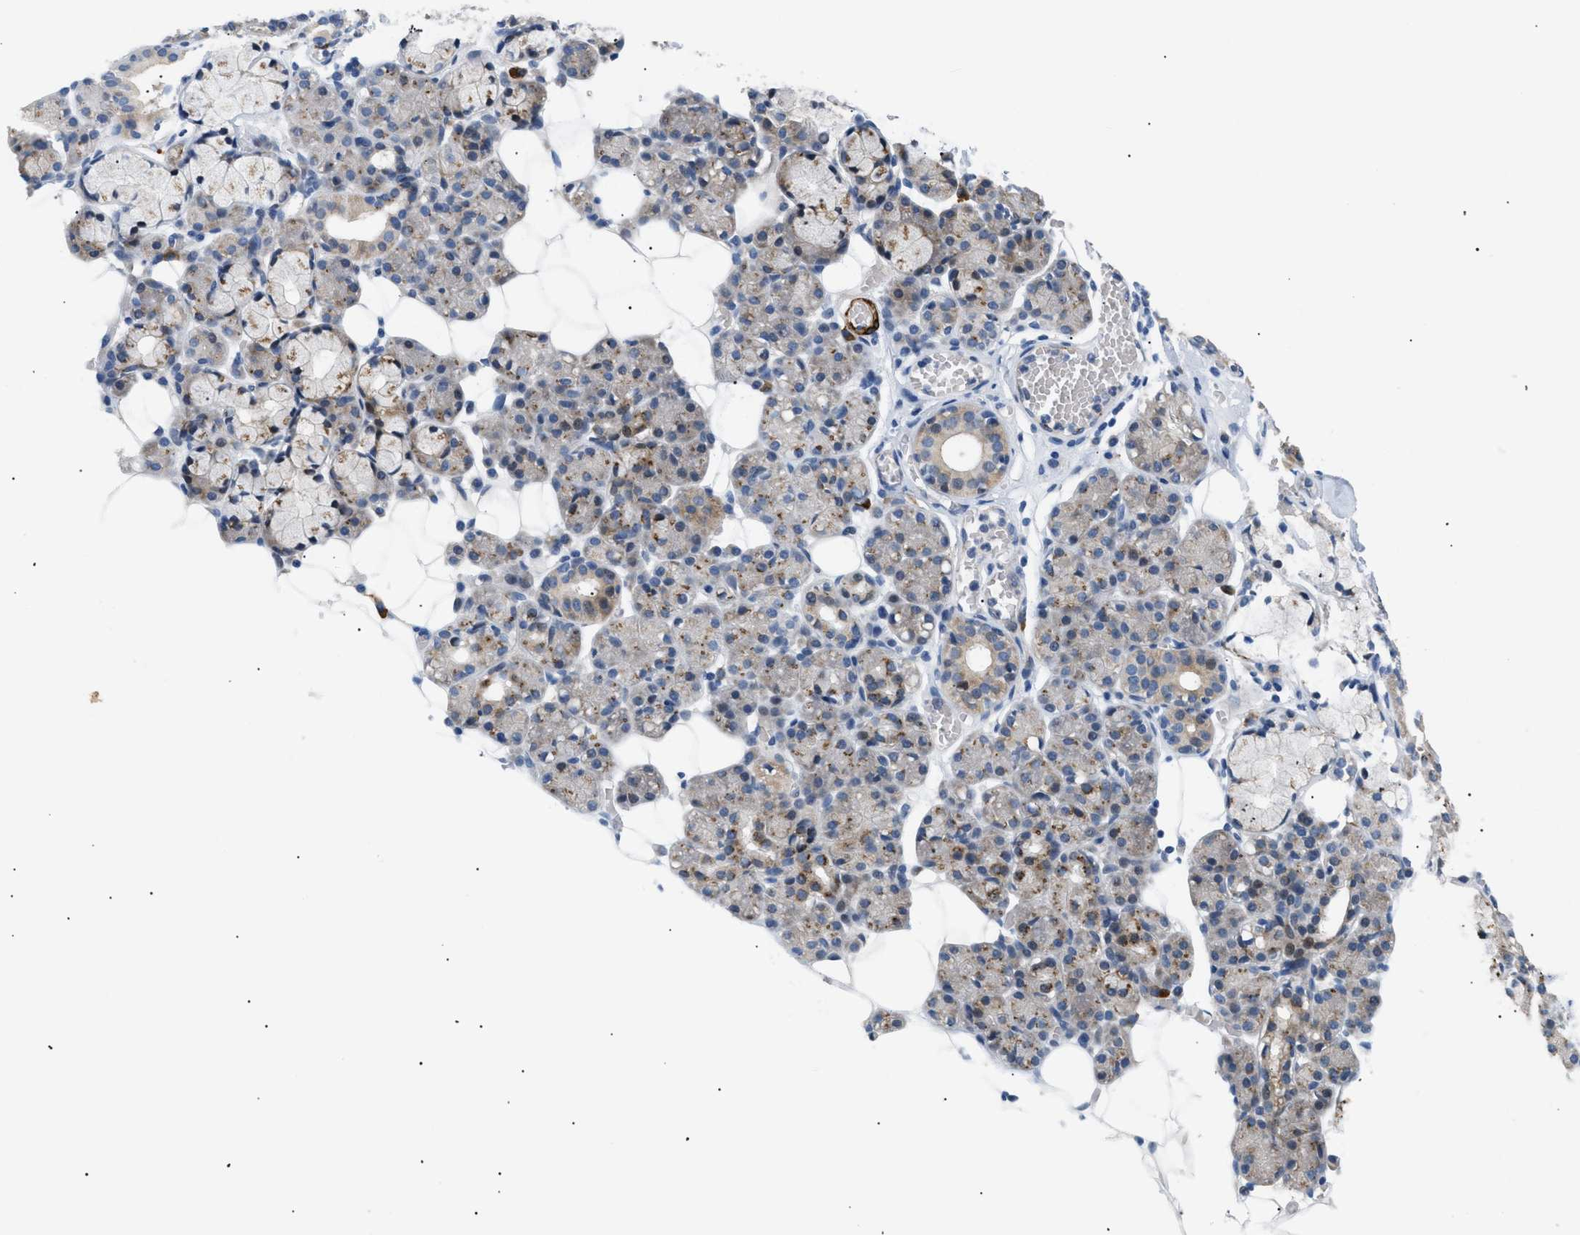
{"staining": {"intensity": "moderate", "quantity": "<25%", "location": "cytoplasmic/membranous"}, "tissue": "salivary gland", "cell_type": "Glandular cells", "image_type": "normal", "snomed": [{"axis": "morphology", "description": "Normal tissue, NOS"}, {"axis": "topography", "description": "Salivary gland"}], "caption": "Unremarkable salivary gland displays moderate cytoplasmic/membranous positivity in about <25% of glandular cells, visualized by immunohistochemistry.", "gene": "ICA1", "patient": {"sex": "male", "age": 63}}